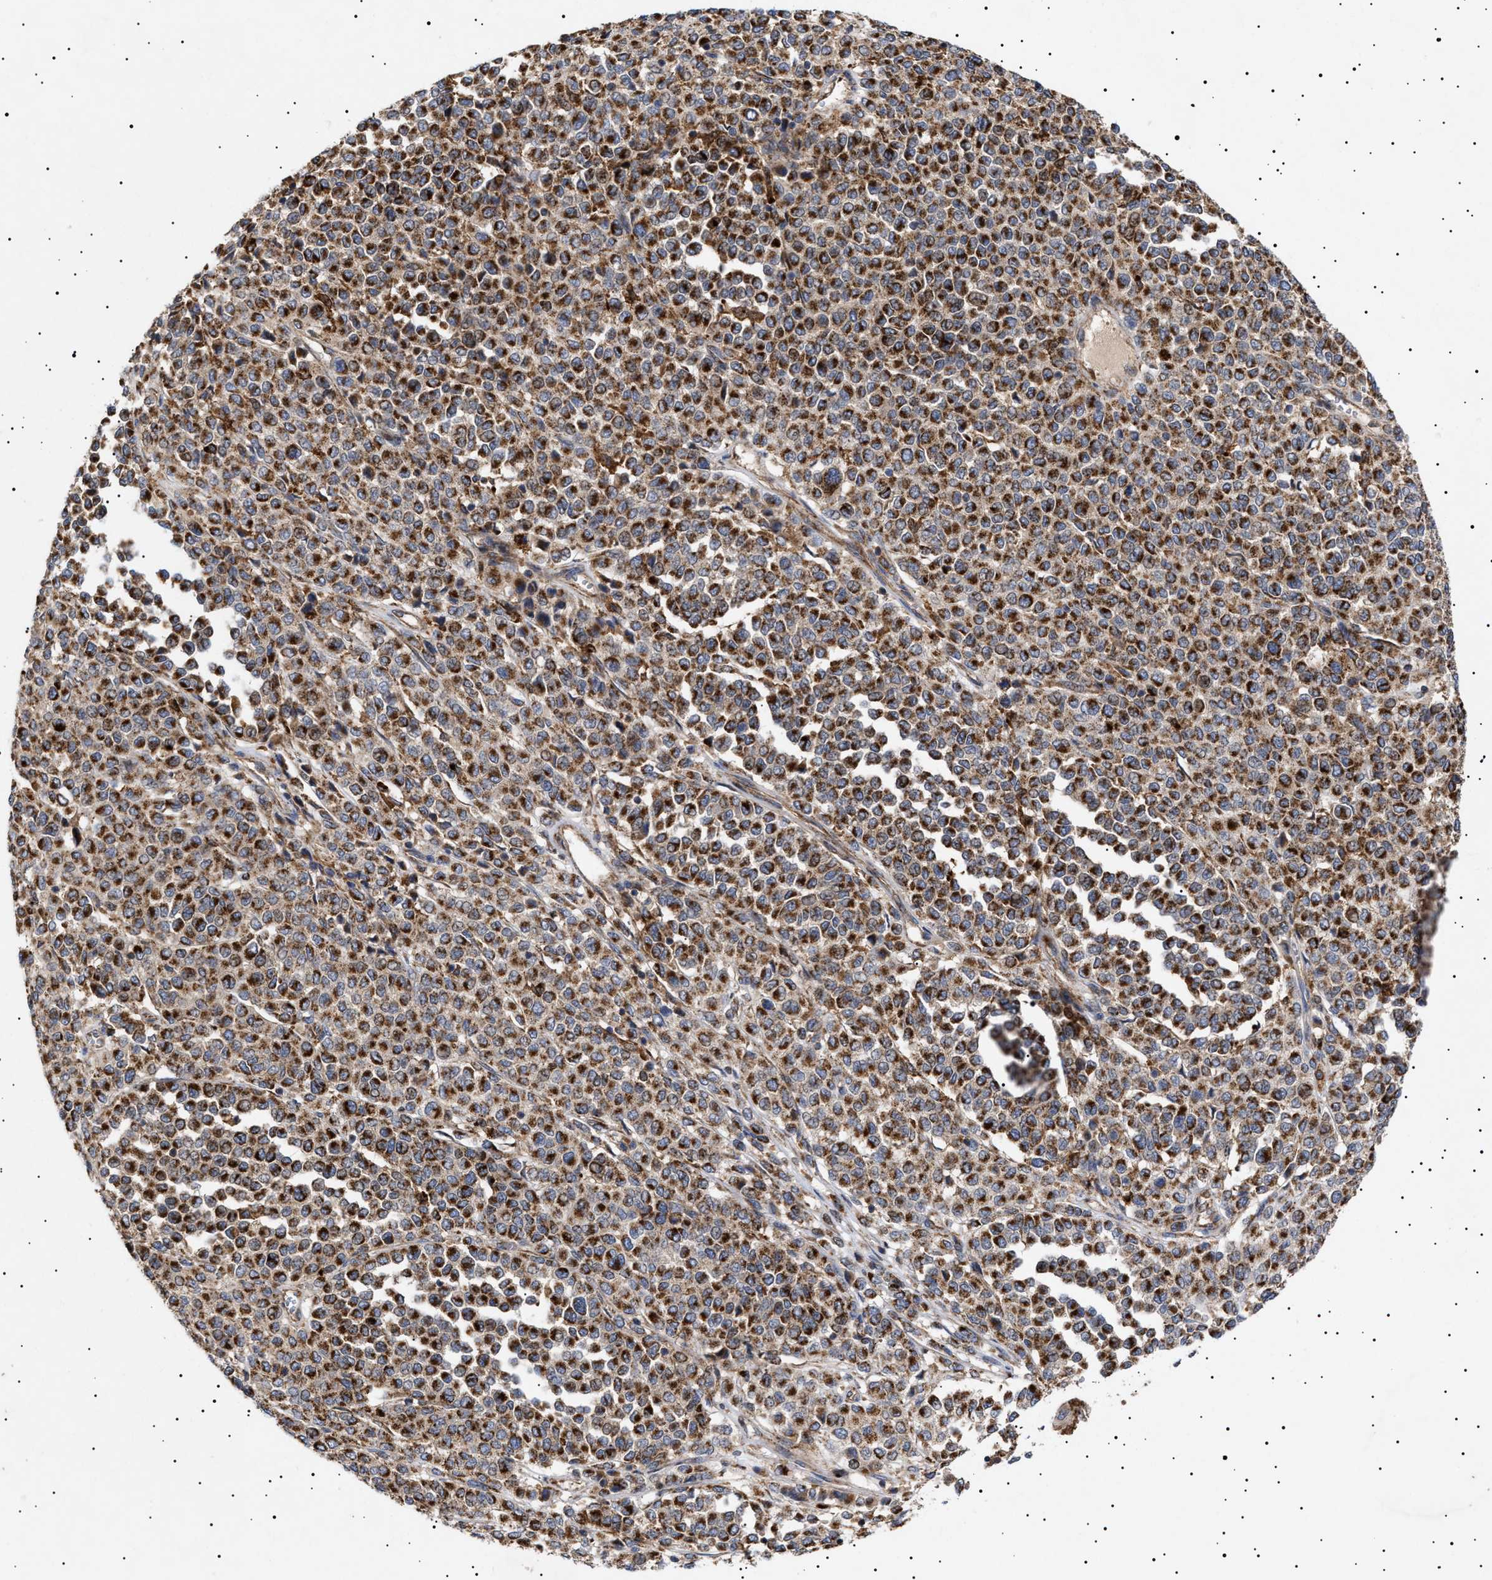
{"staining": {"intensity": "strong", "quantity": ">75%", "location": "cytoplasmic/membranous"}, "tissue": "melanoma", "cell_type": "Tumor cells", "image_type": "cancer", "snomed": [{"axis": "morphology", "description": "Malignant melanoma, Metastatic site"}, {"axis": "topography", "description": "Pancreas"}], "caption": "Tumor cells show high levels of strong cytoplasmic/membranous staining in approximately >75% of cells in melanoma. Nuclei are stained in blue.", "gene": "MRPL10", "patient": {"sex": "female", "age": 30}}